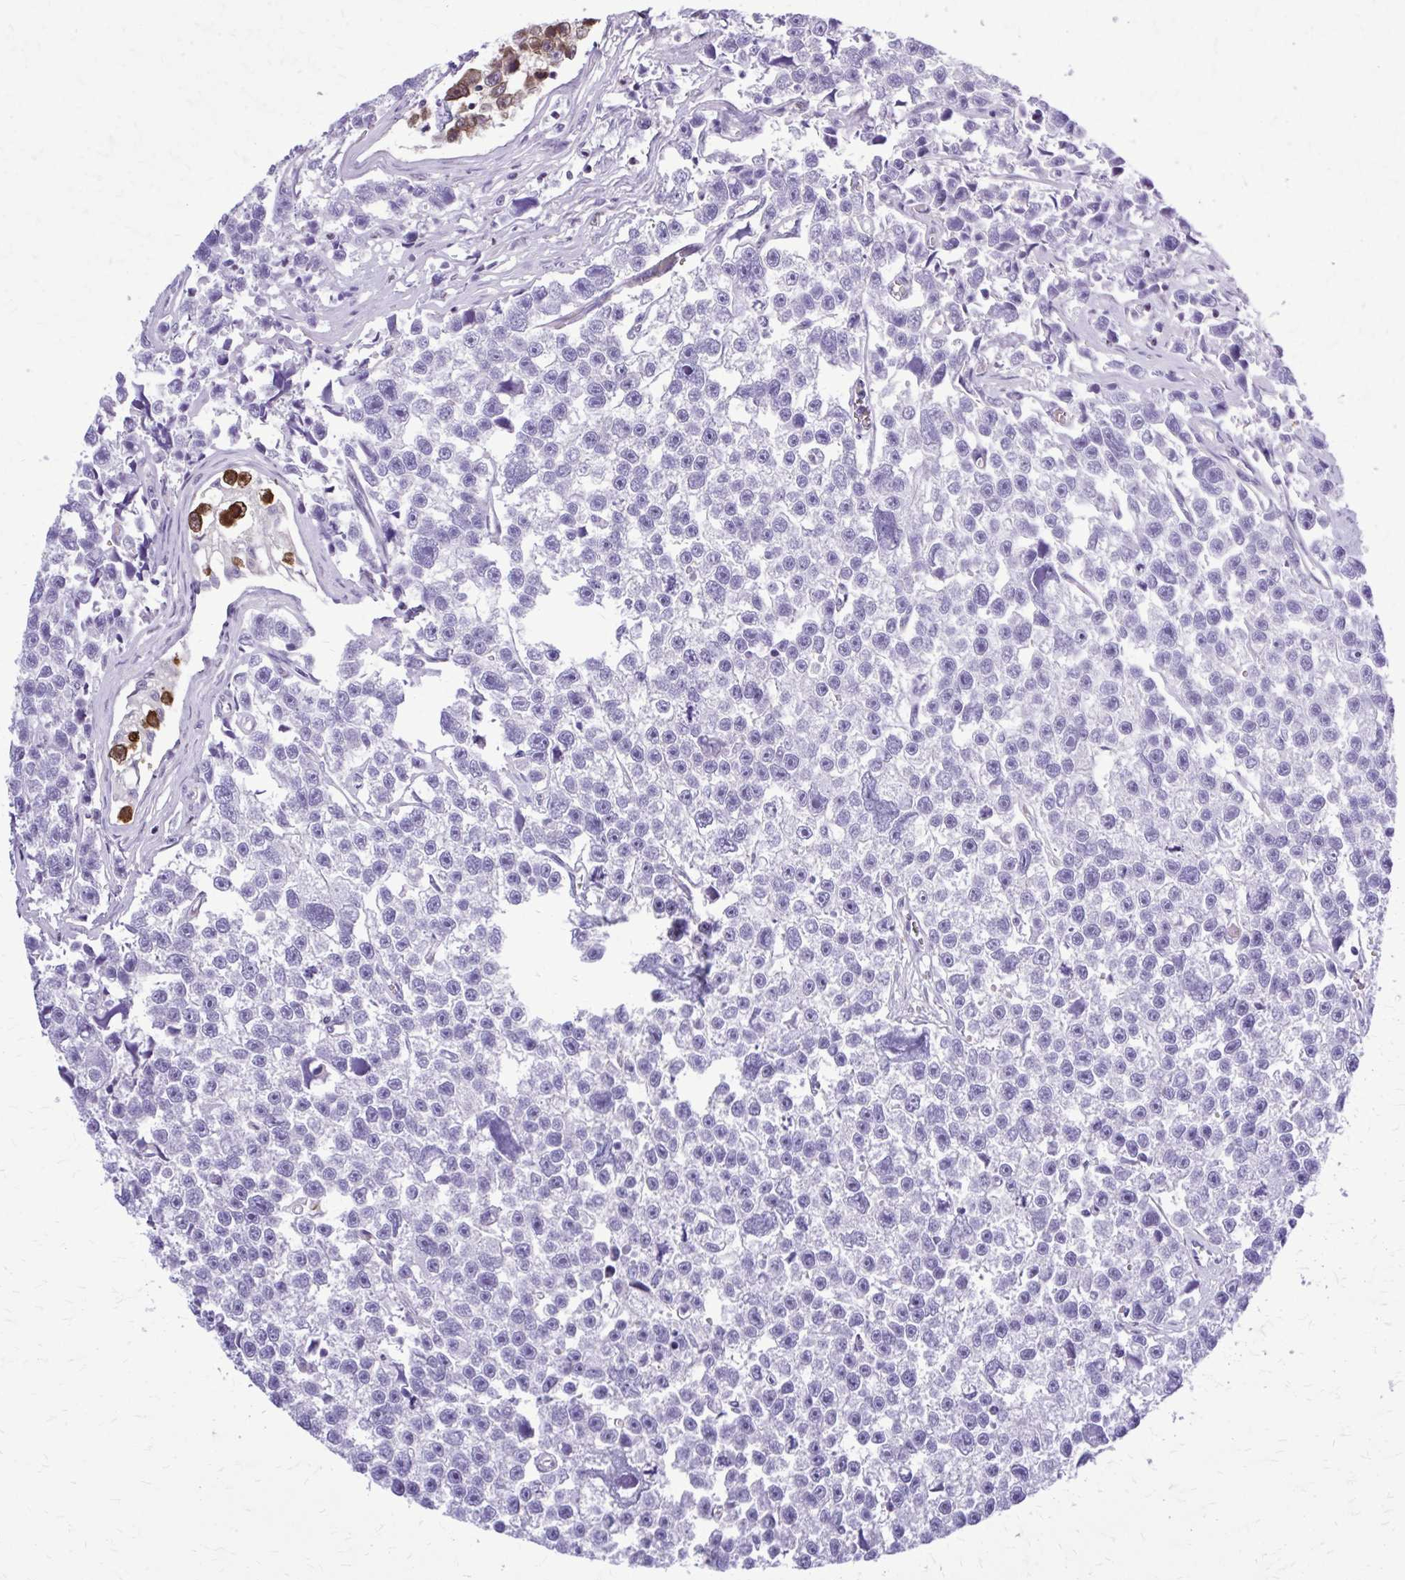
{"staining": {"intensity": "negative", "quantity": "none", "location": "none"}, "tissue": "testis cancer", "cell_type": "Tumor cells", "image_type": "cancer", "snomed": [{"axis": "morphology", "description": "Seminoma, NOS"}, {"axis": "topography", "description": "Testis"}], "caption": "Tumor cells show no significant staining in testis cancer.", "gene": "RASL11B", "patient": {"sex": "male", "age": 26}}